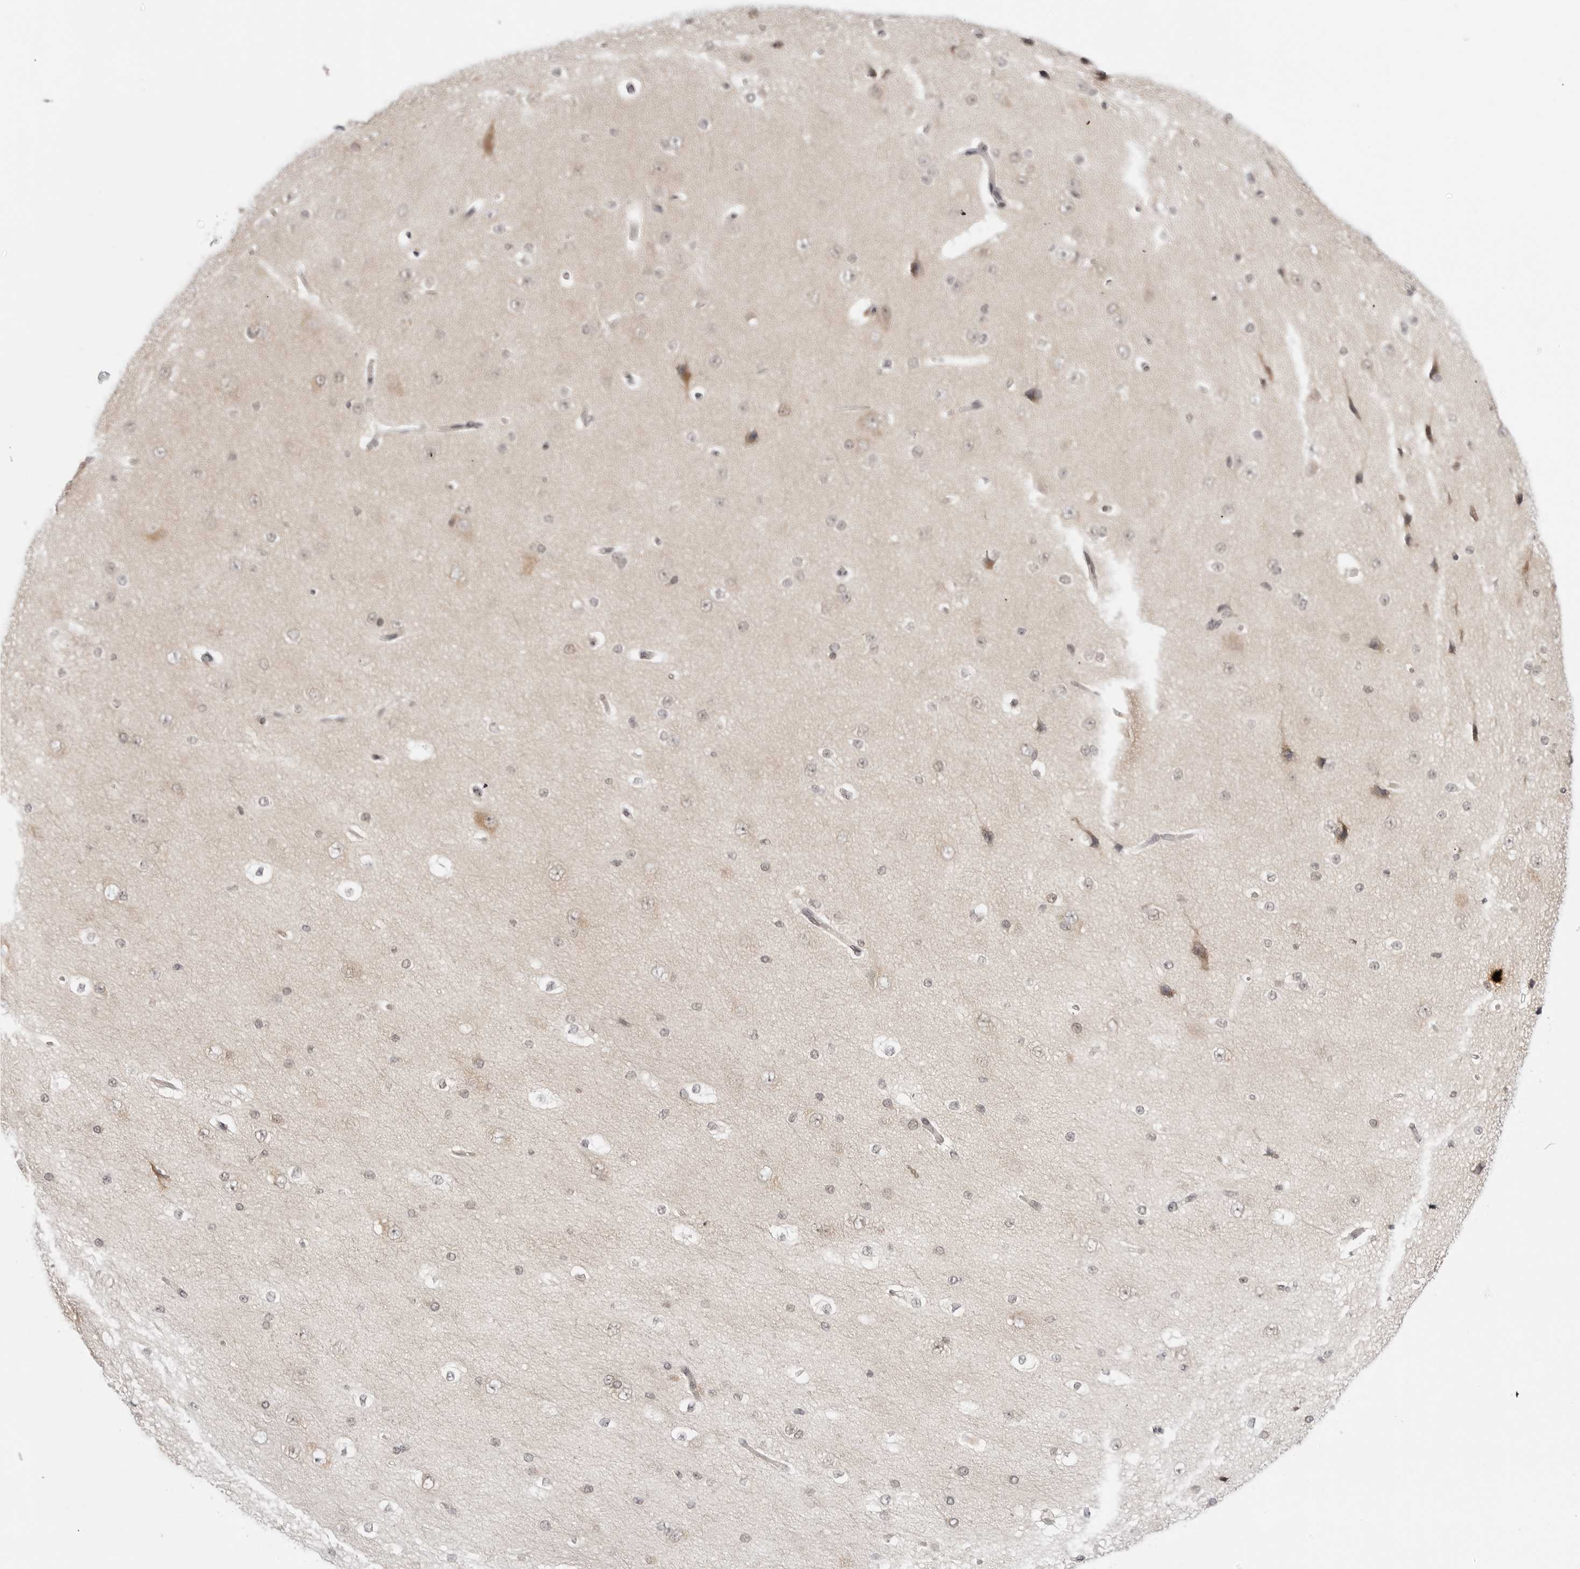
{"staining": {"intensity": "negative", "quantity": "none", "location": "none"}, "tissue": "cerebral cortex", "cell_type": "Endothelial cells", "image_type": "normal", "snomed": [{"axis": "morphology", "description": "Normal tissue, NOS"}, {"axis": "morphology", "description": "Developmental malformation"}, {"axis": "topography", "description": "Cerebral cortex"}], "caption": "IHC image of normal human cerebral cortex stained for a protein (brown), which reveals no staining in endothelial cells.", "gene": "PPP2R5C", "patient": {"sex": "female", "age": 30}}